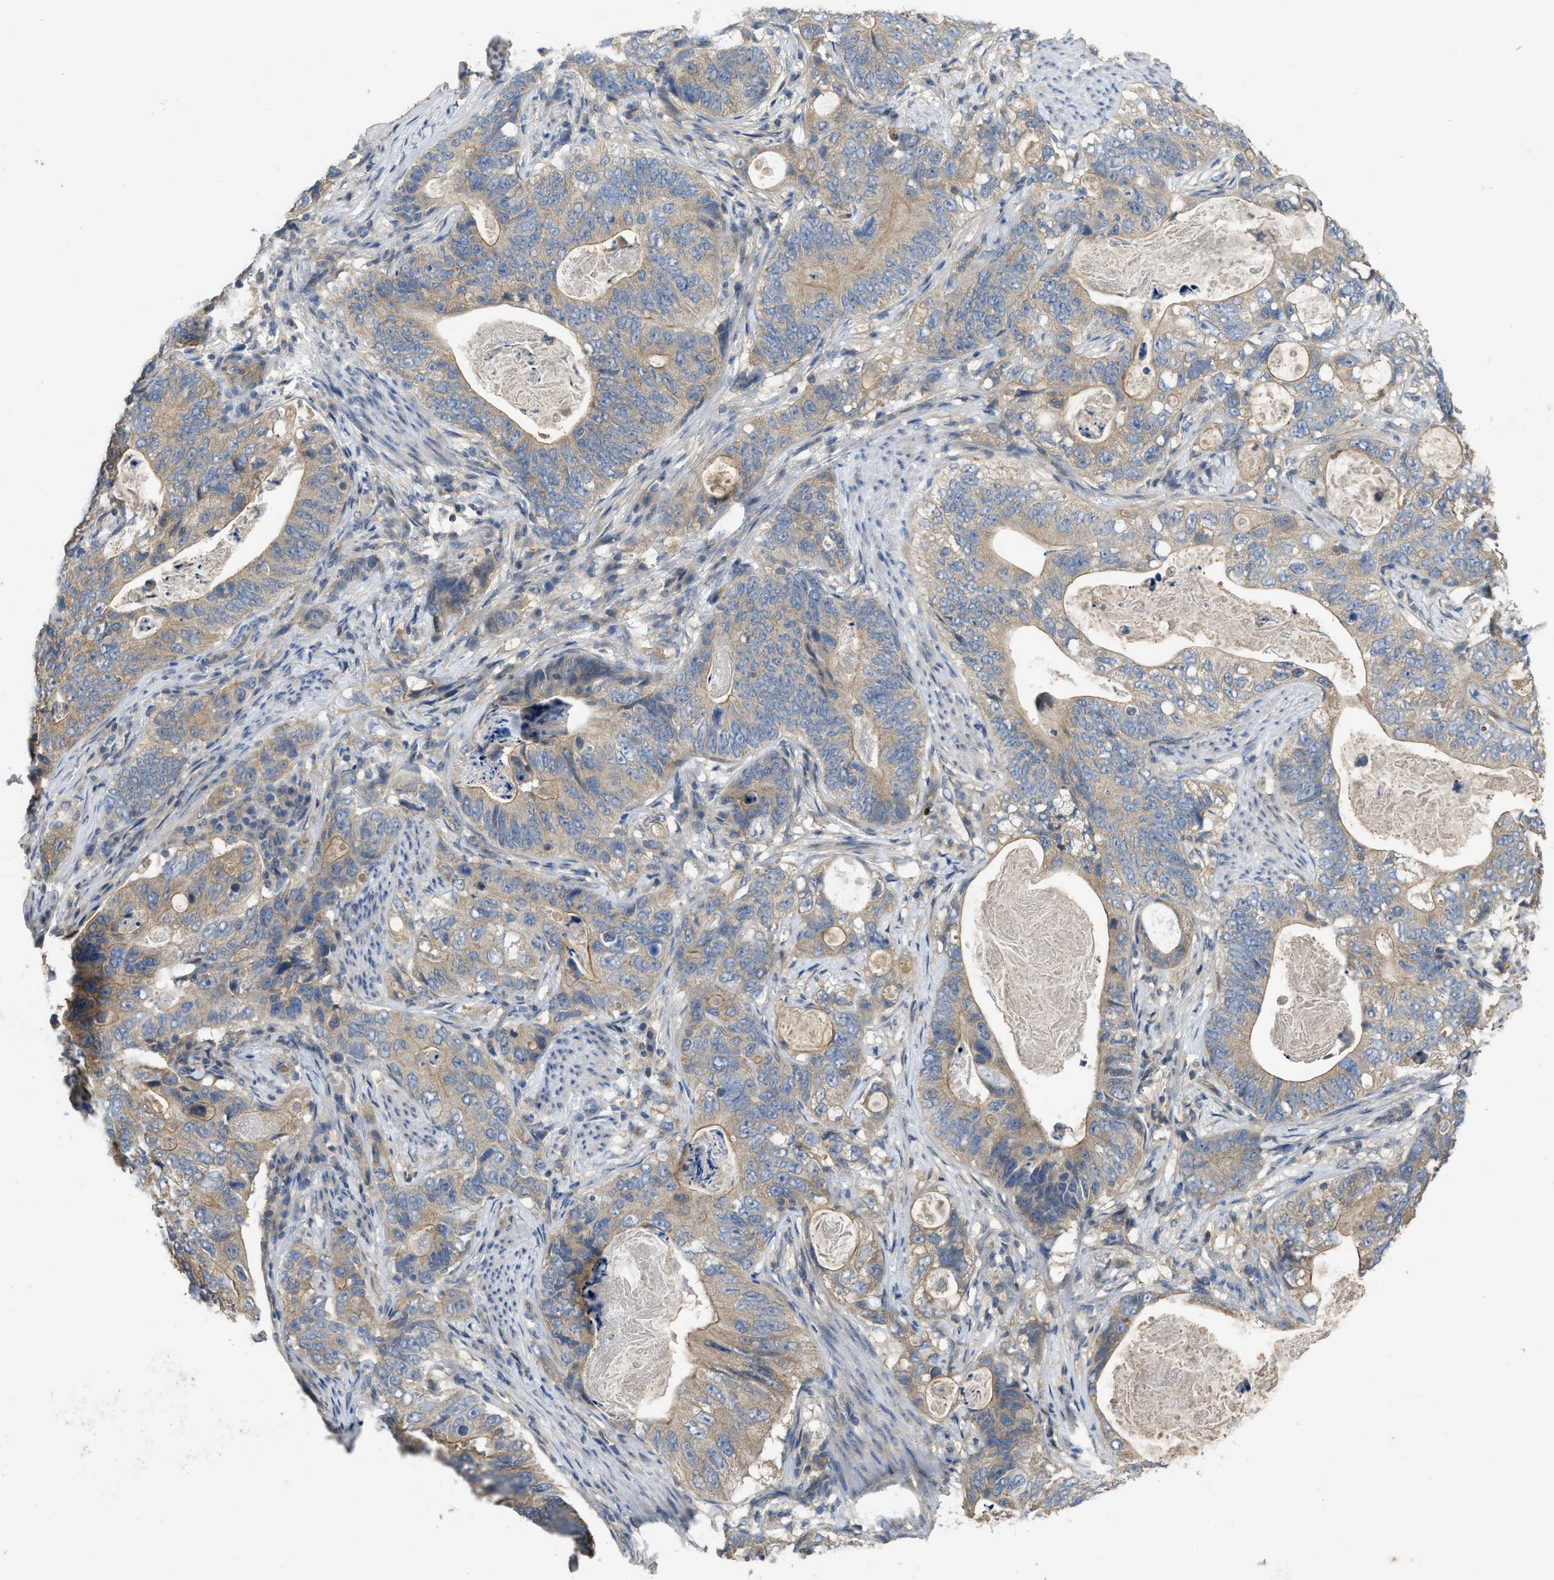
{"staining": {"intensity": "moderate", "quantity": ">75%", "location": "cytoplasmic/membranous"}, "tissue": "stomach cancer", "cell_type": "Tumor cells", "image_type": "cancer", "snomed": [{"axis": "morphology", "description": "Normal tissue, NOS"}, {"axis": "morphology", "description": "Adenocarcinoma, NOS"}, {"axis": "topography", "description": "Stomach"}], "caption": "The image demonstrates a brown stain indicating the presence of a protein in the cytoplasmic/membranous of tumor cells in stomach cancer.", "gene": "PPP3CA", "patient": {"sex": "female", "age": 89}}